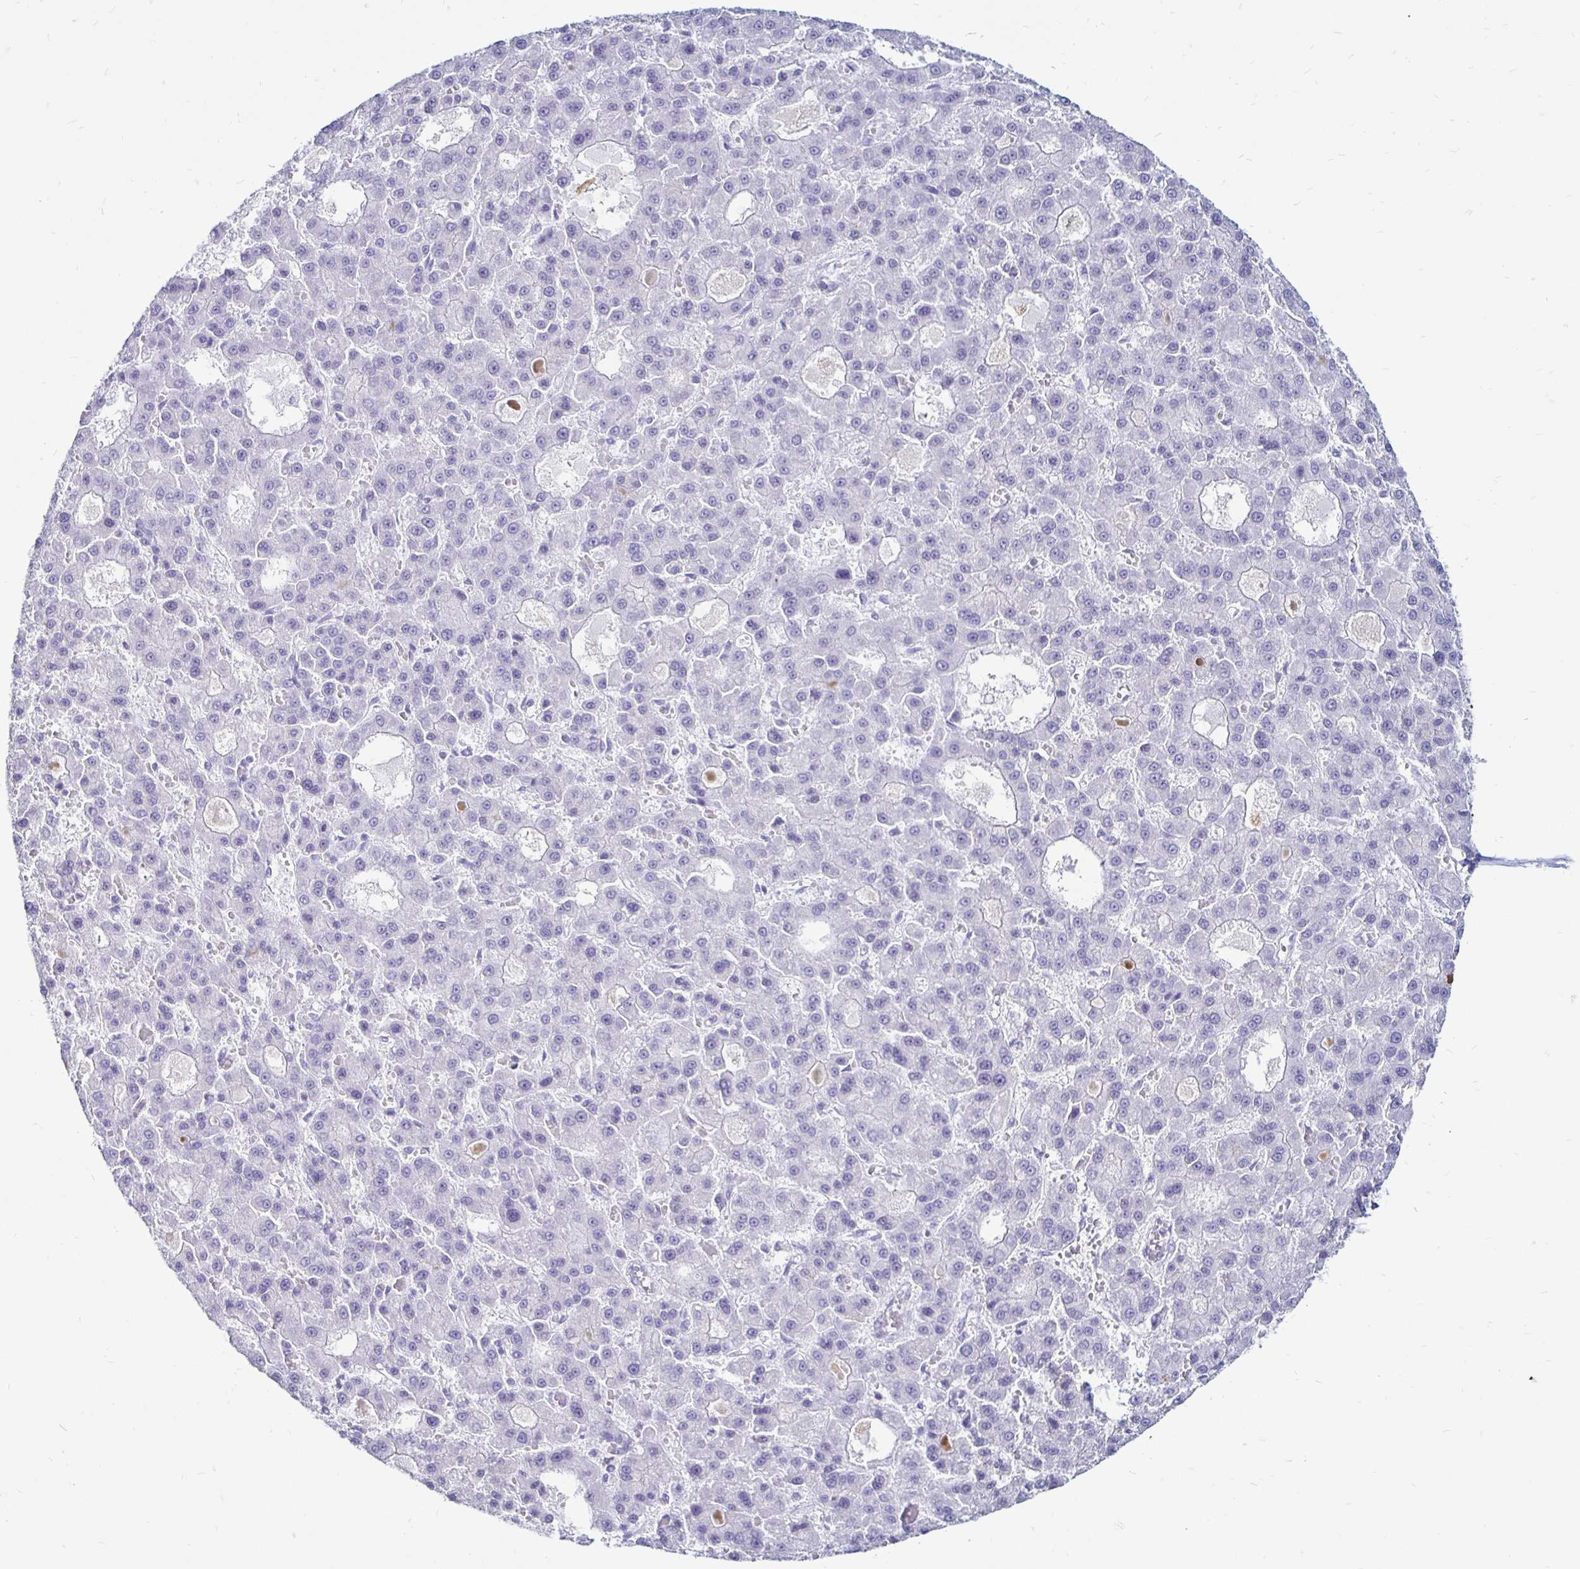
{"staining": {"intensity": "negative", "quantity": "none", "location": "none"}, "tissue": "liver cancer", "cell_type": "Tumor cells", "image_type": "cancer", "snomed": [{"axis": "morphology", "description": "Carcinoma, Hepatocellular, NOS"}, {"axis": "topography", "description": "Liver"}], "caption": "Liver cancer was stained to show a protein in brown. There is no significant expression in tumor cells.", "gene": "TIMP1", "patient": {"sex": "male", "age": 70}}